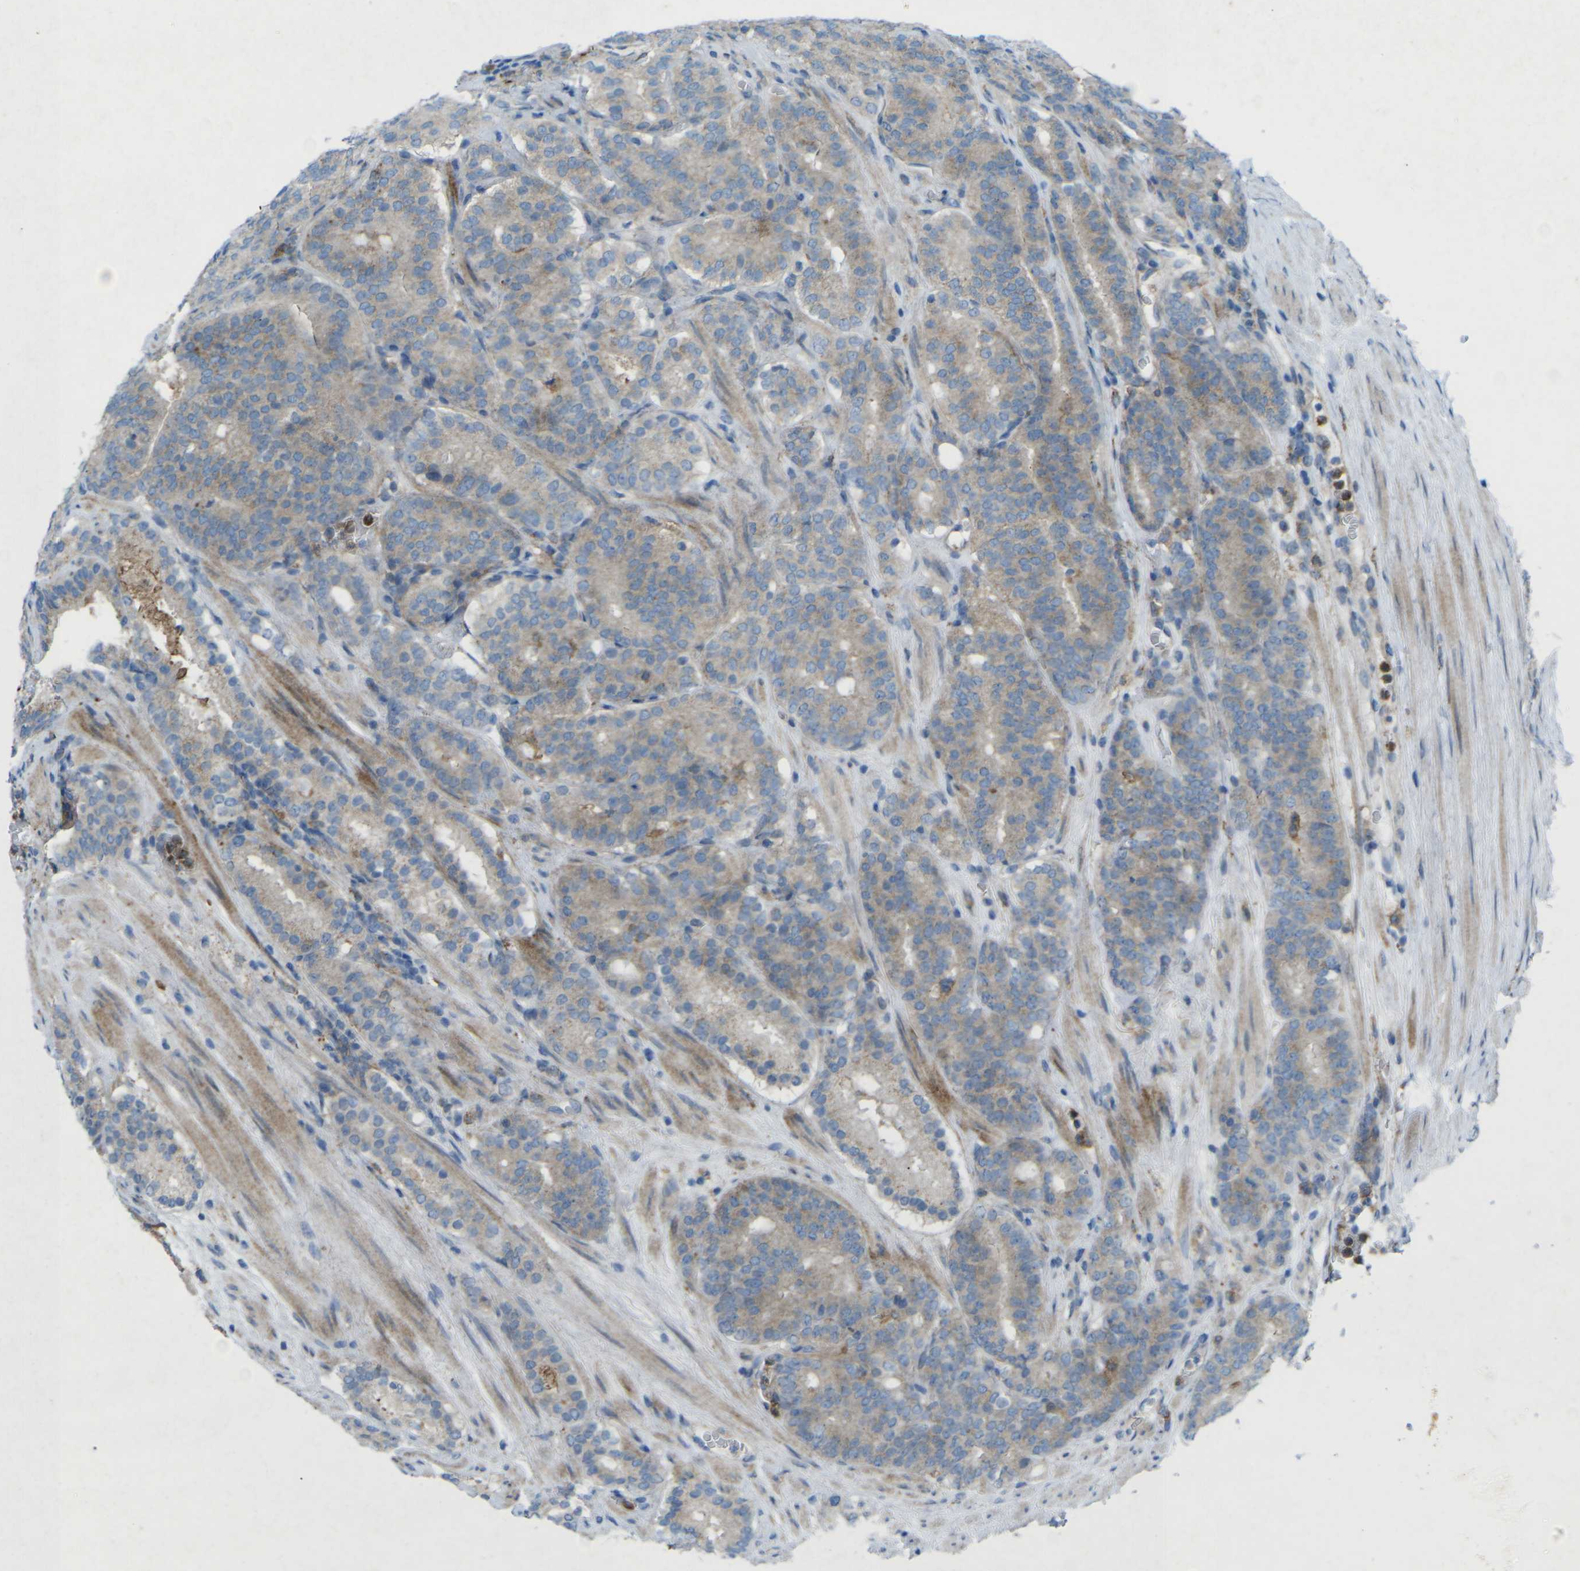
{"staining": {"intensity": "weak", "quantity": ">75%", "location": "cytoplasmic/membranous"}, "tissue": "prostate cancer", "cell_type": "Tumor cells", "image_type": "cancer", "snomed": [{"axis": "morphology", "description": "Adenocarcinoma, Low grade"}, {"axis": "topography", "description": "Prostate"}], "caption": "There is low levels of weak cytoplasmic/membranous expression in tumor cells of prostate cancer, as demonstrated by immunohistochemical staining (brown color).", "gene": "STK11", "patient": {"sex": "male", "age": 69}}